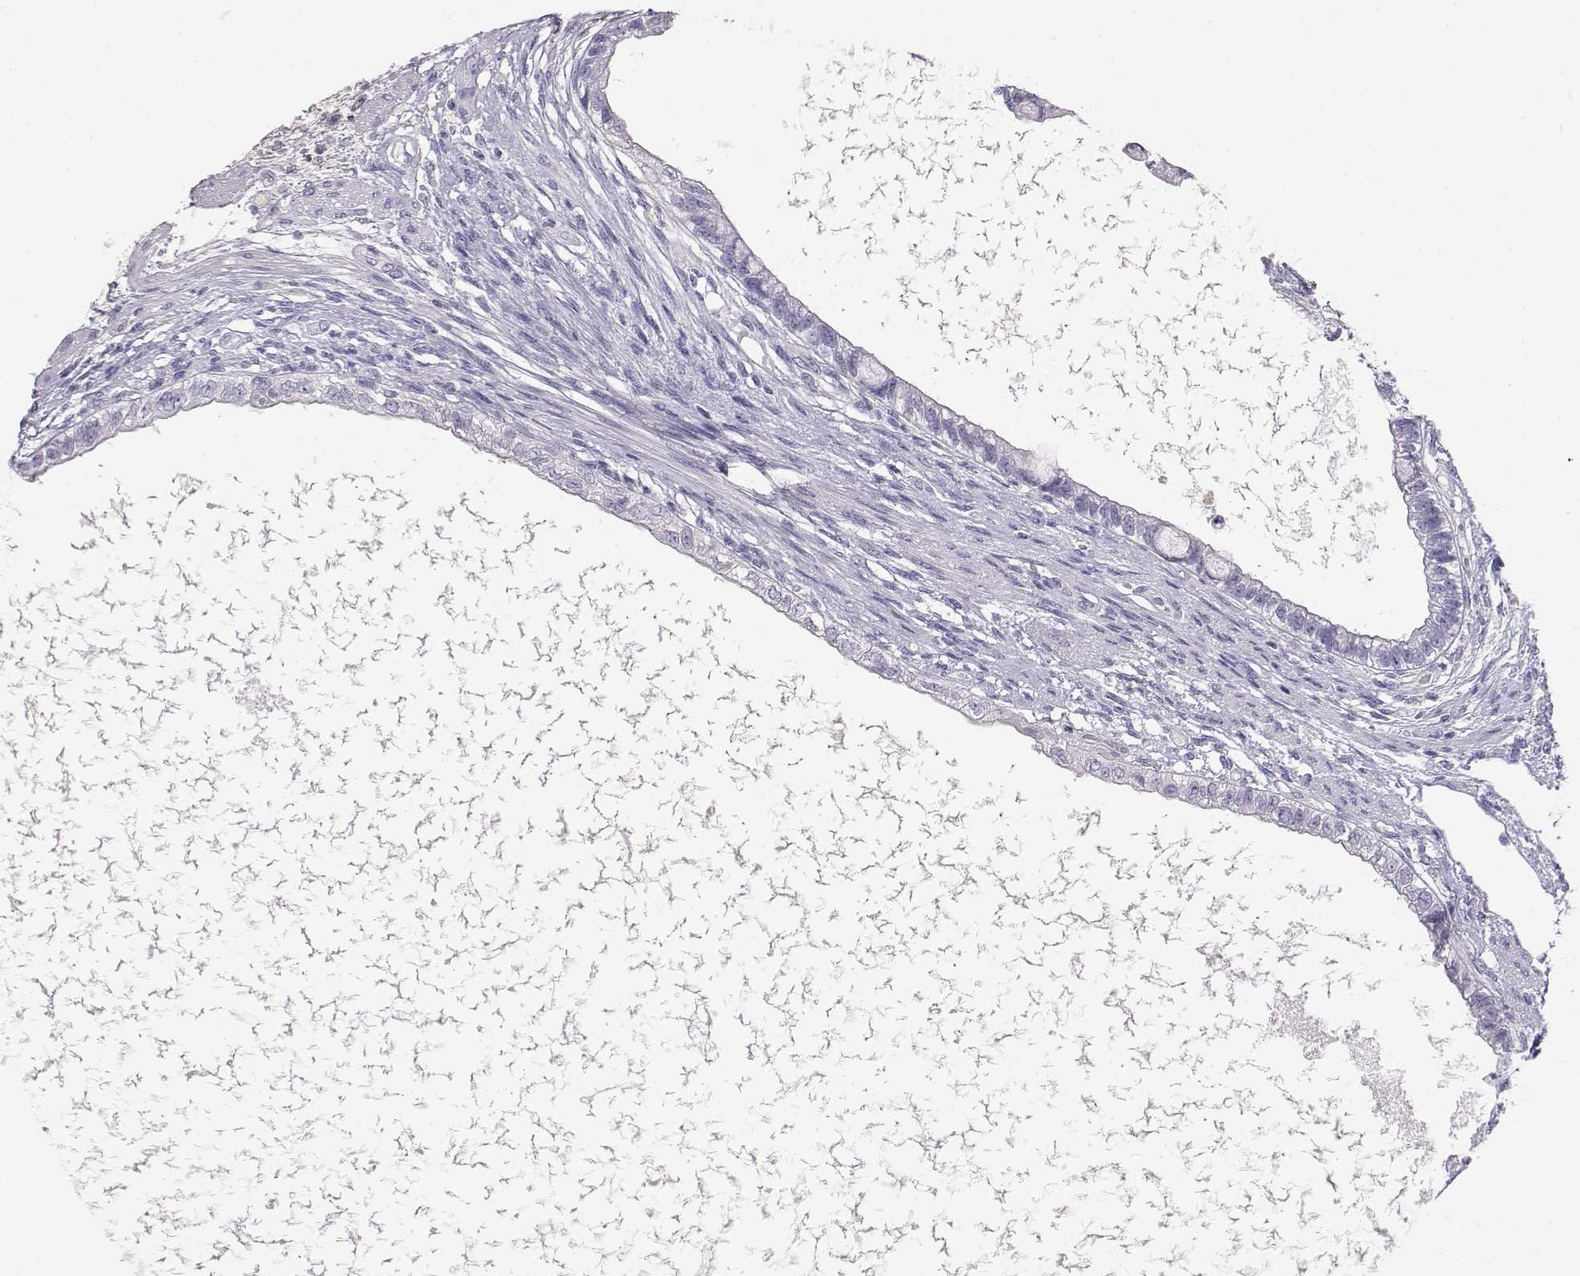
{"staining": {"intensity": "negative", "quantity": "none", "location": "none"}, "tissue": "testis cancer", "cell_type": "Tumor cells", "image_type": "cancer", "snomed": [{"axis": "morphology", "description": "Carcinoma, Embryonal, NOS"}, {"axis": "topography", "description": "Testis"}], "caption": "Testis embryonal carcinoma stained for a protein using immunohistochemistry (IHC) exhibits no staining tumor cells.", "gene": "GPR174", "patient": {"sex": "male", "age": 26}}